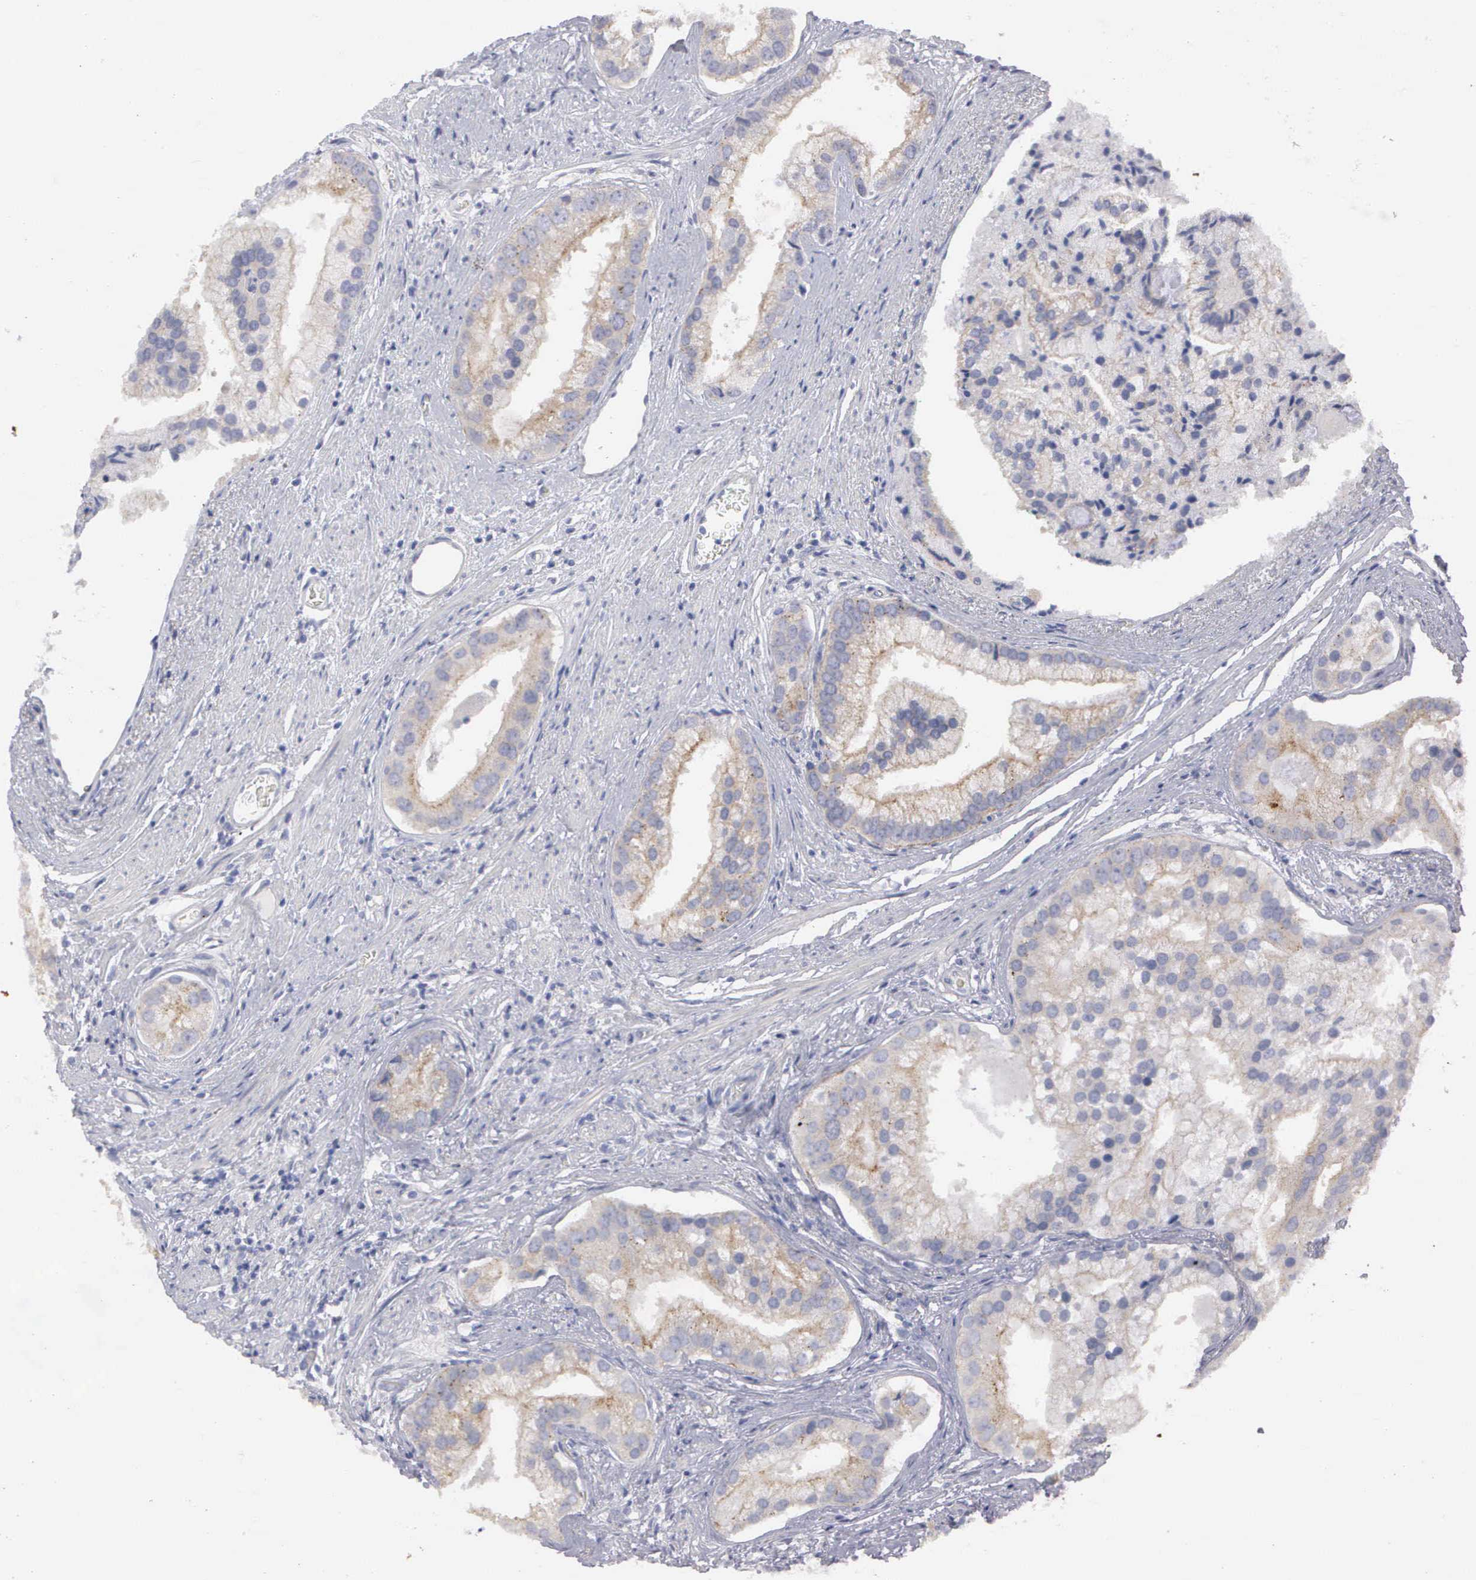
{"staining": {"intensity": "weak", "quantity": "25%-75%", "location": "cytoplasmic/membranous"}, "tissue": "prostate cancer", "cell_type": "Tumor cells", "image_type": "cancer", "snomed": [{"axis": "morphology", "description": "Adenocarcinoma, Low grade"}, {"axis": "topography", "description": "Prostate"}], "caption": "IHC photomicrograph of human prostate cancer stained for a protein (brown), which demonstrates low levels of weak cytoplasmic/membranous expression in about 25%-75% of tumor cells.", "gene": "CEP170B", "patient": {"sex": "male", "age": 71}}